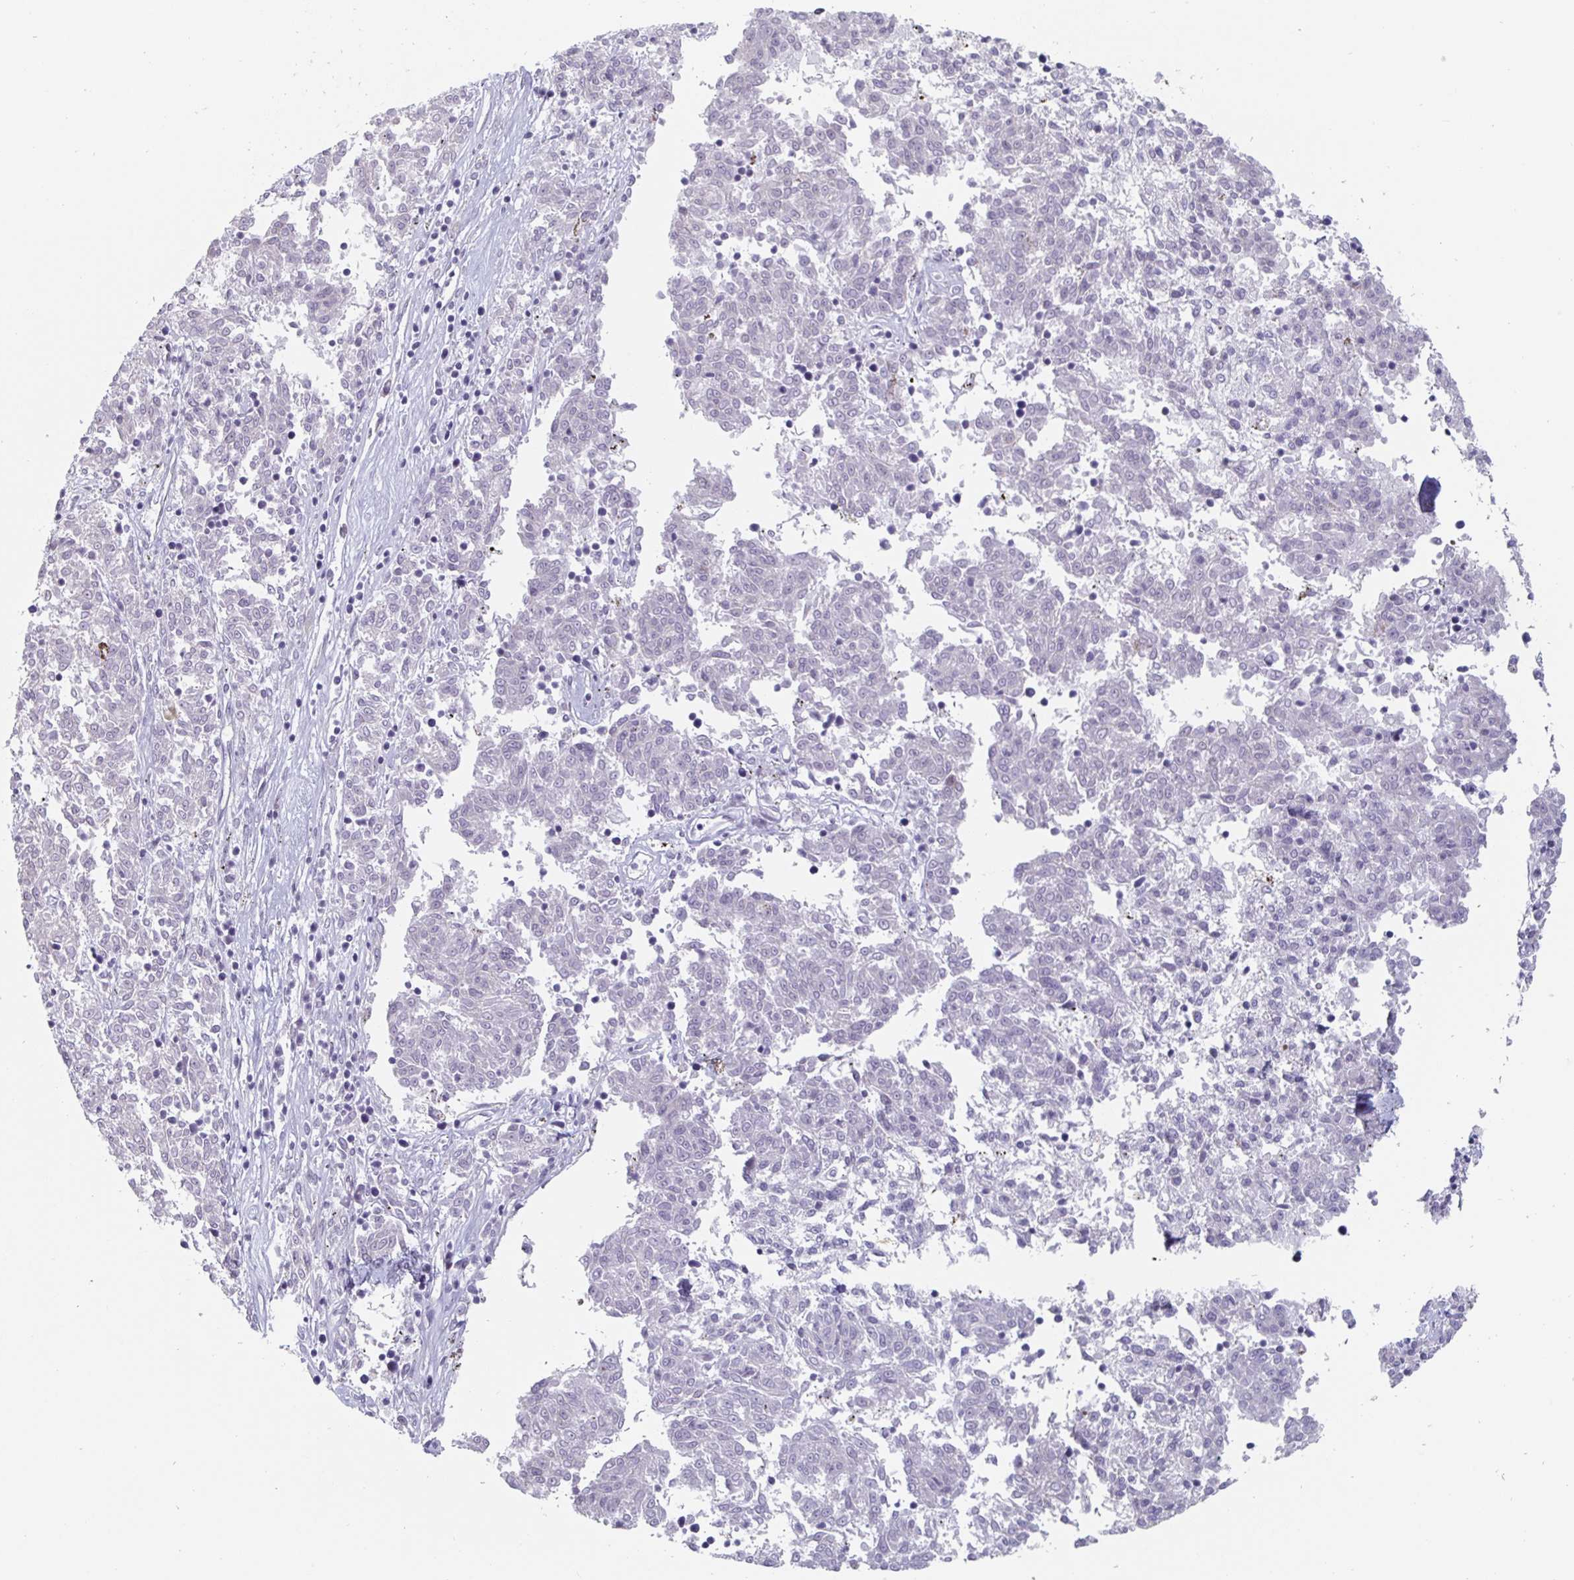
{"staining": {"intensity": "negative", "quantity": "none", "location": "none"}, "tissue": "melanoma", "cell_type": "Tumor cells", "image_type": "cancer", "snomed": [{"axis": "morphology", "description": "Malignant melanoma, NOS"}, {"axis": "topography", "description": "Skin"}], "caption": "Immunohistochemical staining of melanoma displays no significant expression in tumor cells.", "gene": "OOSP2", "patient": {"sex": "female", "age": 72}}